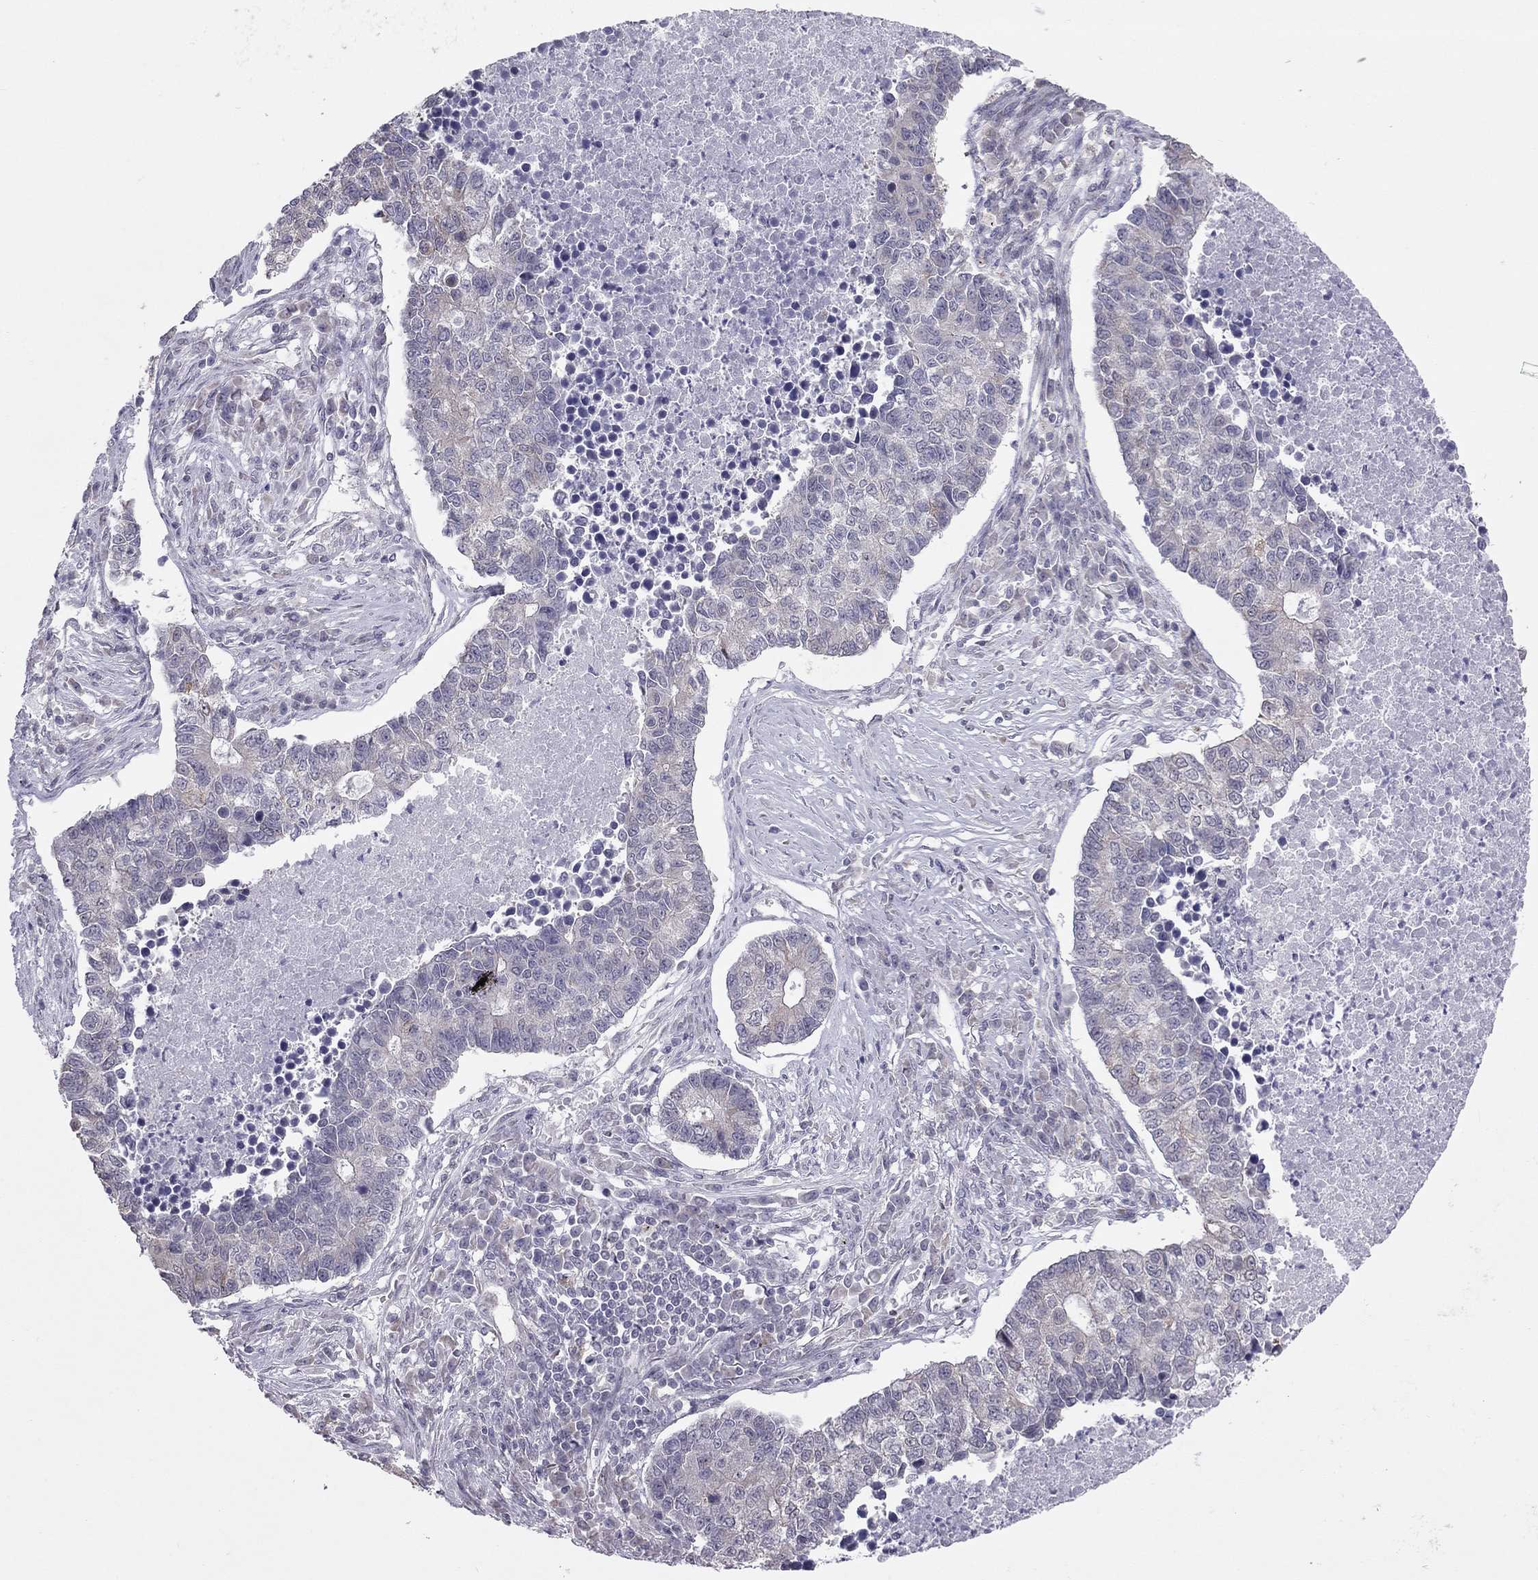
{"staining": {"intensity": "negative", "quantity": "none", "location": "none"}, "tissue": "lung cancer", "cell_type": "Tumor cells", "image_type": "cancer", "snomed": [{"axis": "morphology", "description": "Adenocarcinoma, NOS"}, {"axis": "topography", "description": "Lung"}], "caption": "A photomicrograph of human lung cancer is negative for staining in tumor cells.", "gene": "HSF2BP", "patient": {"sex": "male", "age": 57}}